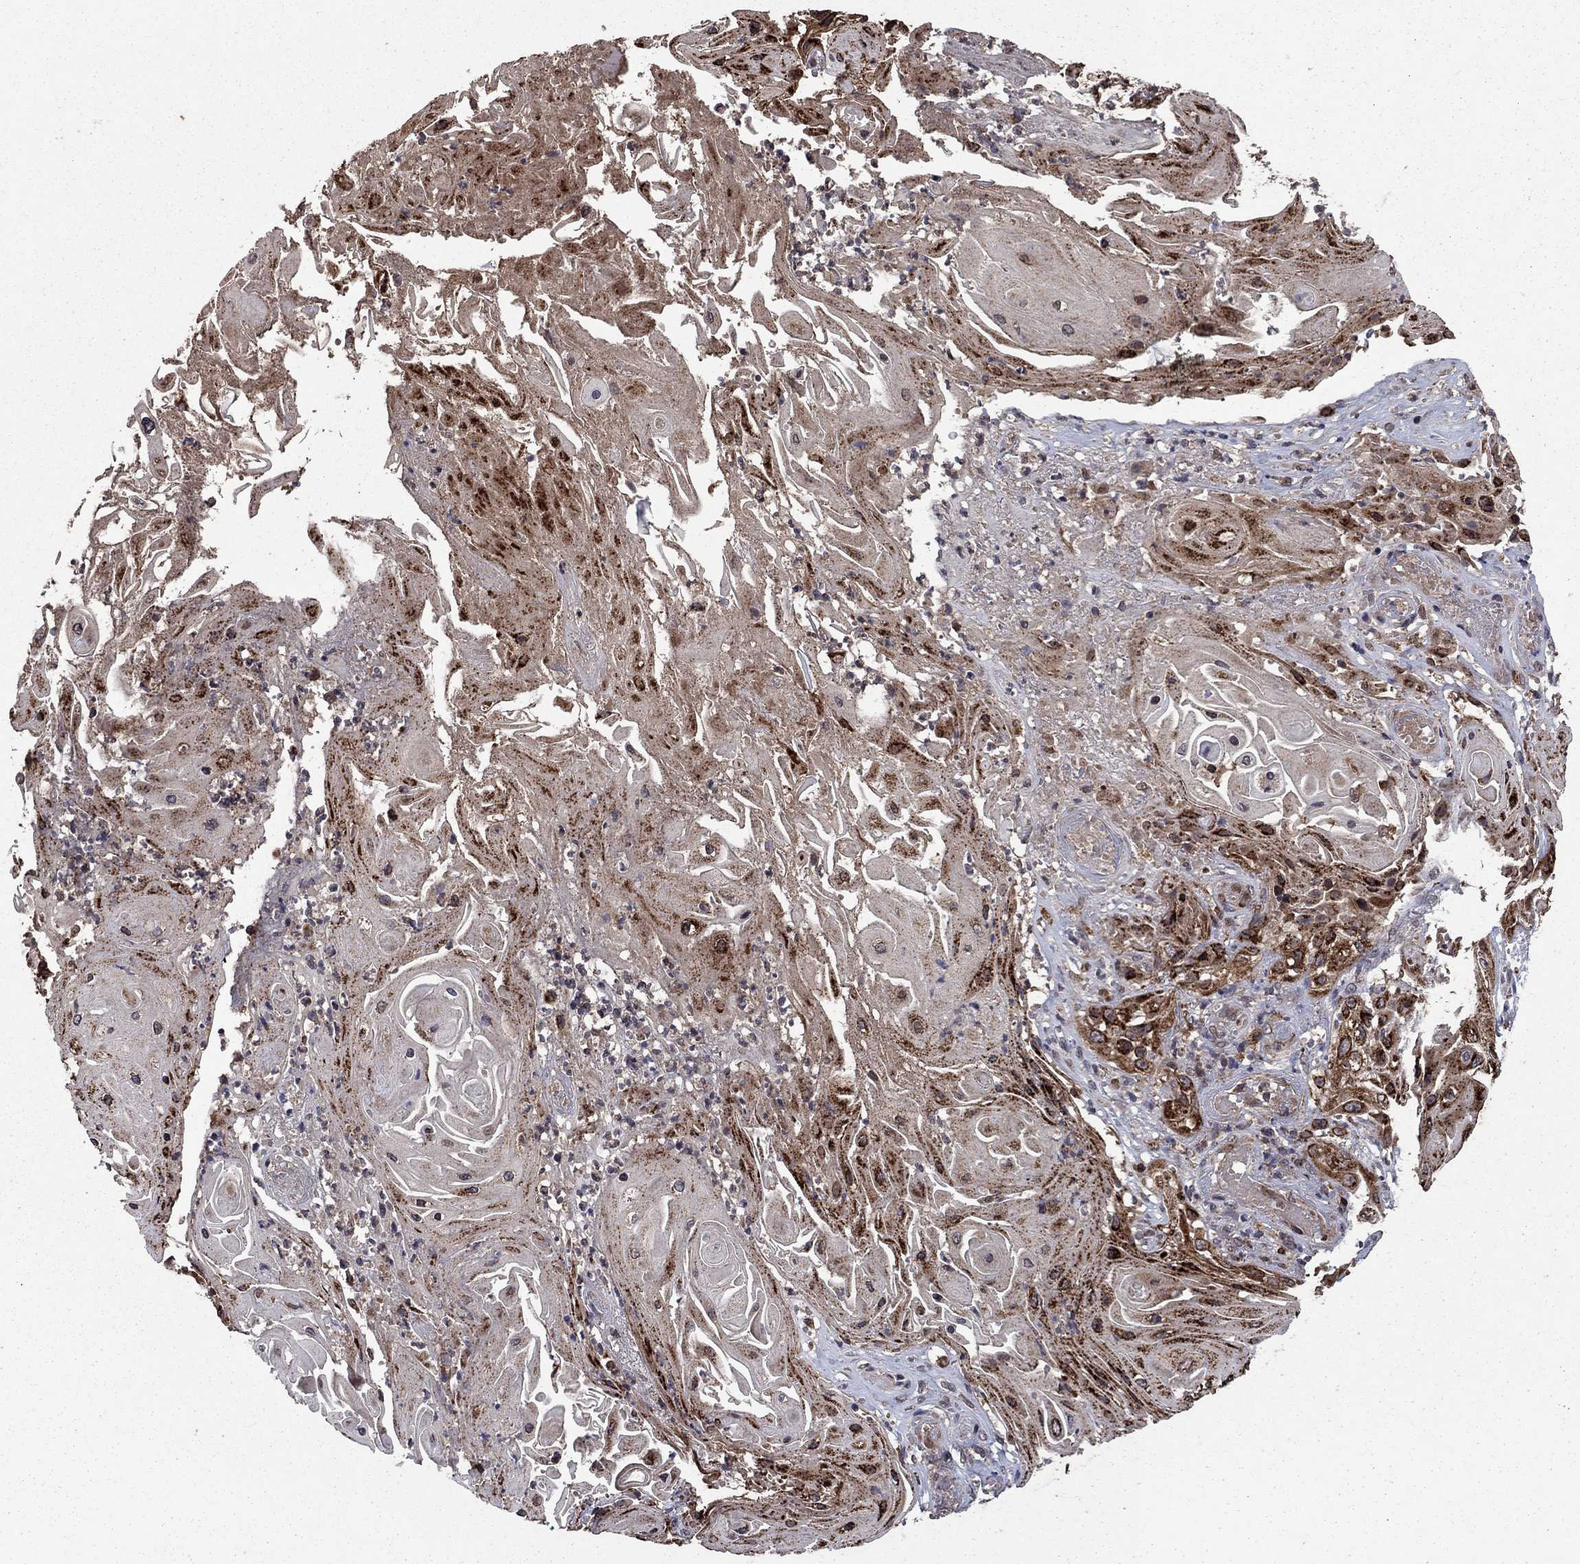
{"staining": {"intensity": "strong", "quantity": ">75%", "location": "cytoplasmic/membranous"}, "tissue": "skin cancer", "cell_type": "Tumor cells", "image_type": "cancer", "snomed": [{"axis": "morphology", "description": "Squamous cell carcinoma, NOS"}, {"axis": "topography", "description": "Skin"}], "caption": "Protein expression analysis of human squamous cell carcinoma (skin) reveals strong cytoplasmic/membranous staining in about >75% of tumor cells.", "gene": "DHRS1", "patient": {"sex": "male", "age": 62}}